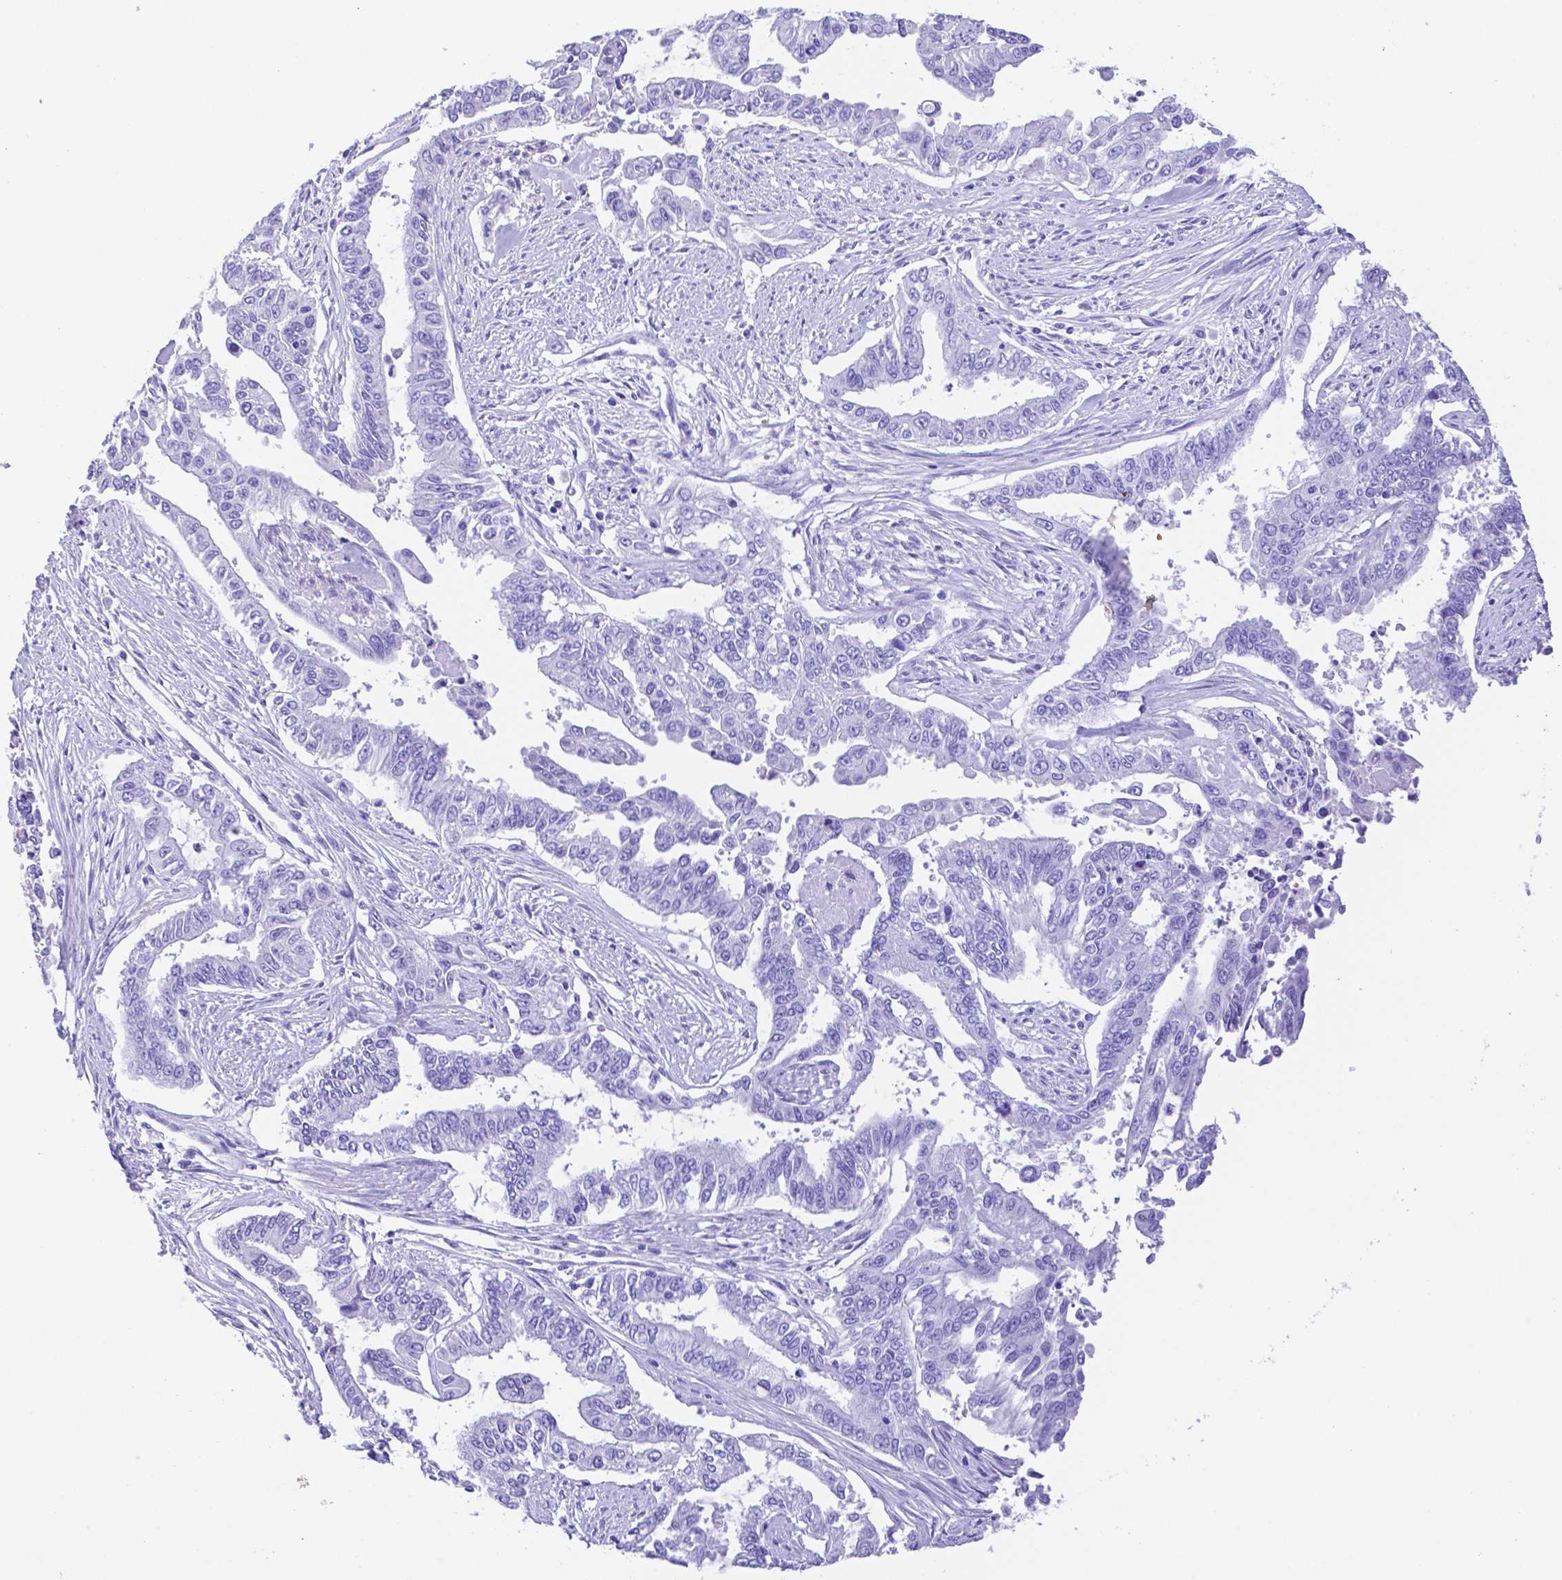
{"staining": {"intensity": "negative", "quantity": "none", "location": "none"}, "tissue": "endometrial cancer", "cell_type": "Tumor cells", "image_type": "cancer", "snomed": [{"axis": "morphology", "description": "Adenocarcinoma, NOS"}, {"axis": "topography", "description": "Uterus"}], "caption": "The image demonstrates no staining of tumor cells in adenocarcinoma (endometrial).", "gene": "SMR3A", "patient": {"sex": "female", "age": 59}}